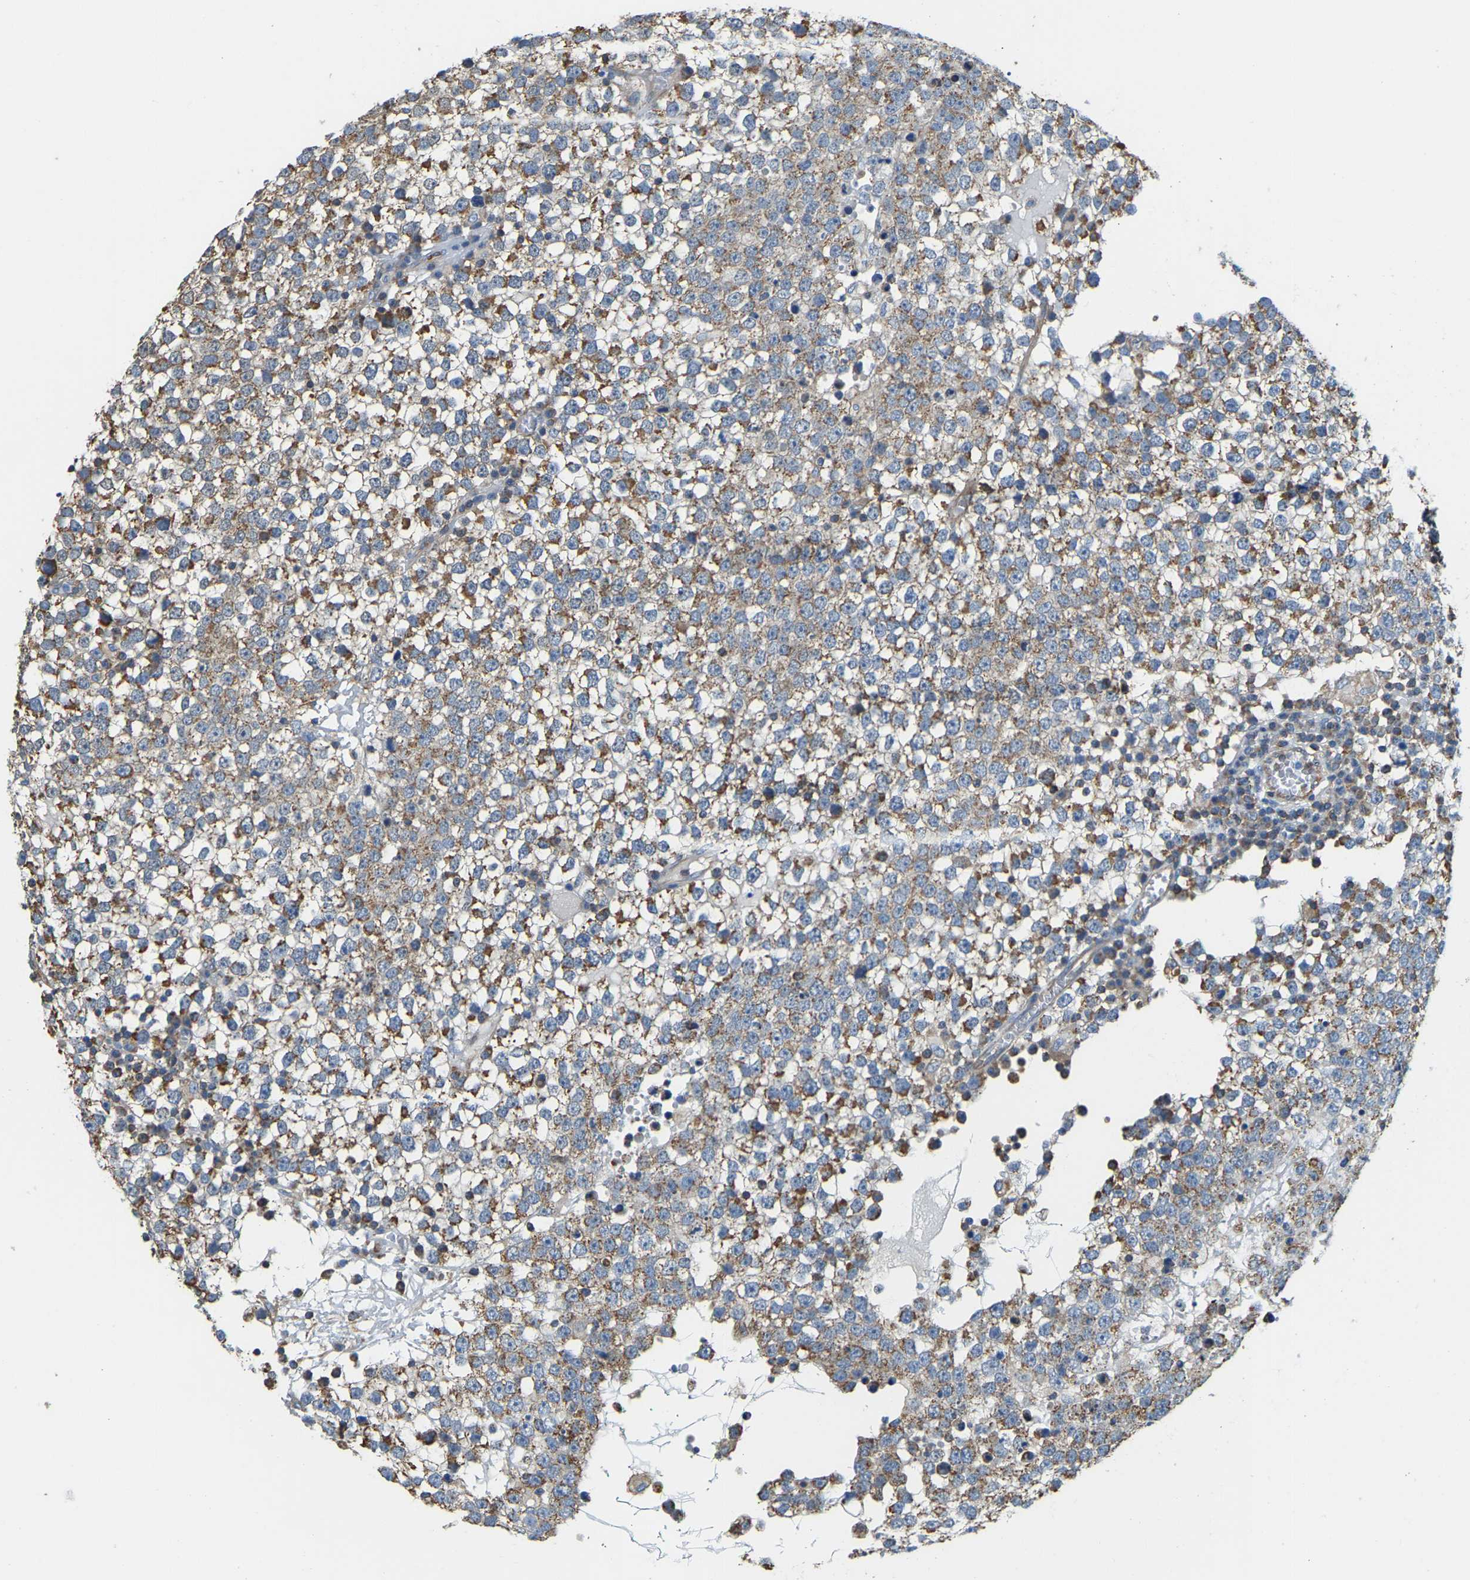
{"staining": {"intensity": "moderate", "quantity": ">75%", "location": "cytoplasmic/membranous"}, "tissue": "testis cancer", "cell_type": "Tumor cells", "image_type": "cancer", "snomed": [{"axis": "morphology", "description": "Seminoma, NOS"}, {"axis": "topography", "description": "Testis"}], "caption": "Immunohistochemistry (IHC) (DAB (3,3'-diaminobenzidine)) staining of human testis seminoma exhibits moderate cytoplasmic/membranous protein expression in about >75% of tumor cells.", "gene": "AHNAK", "patient": {"sex": "male", "age": 65}}